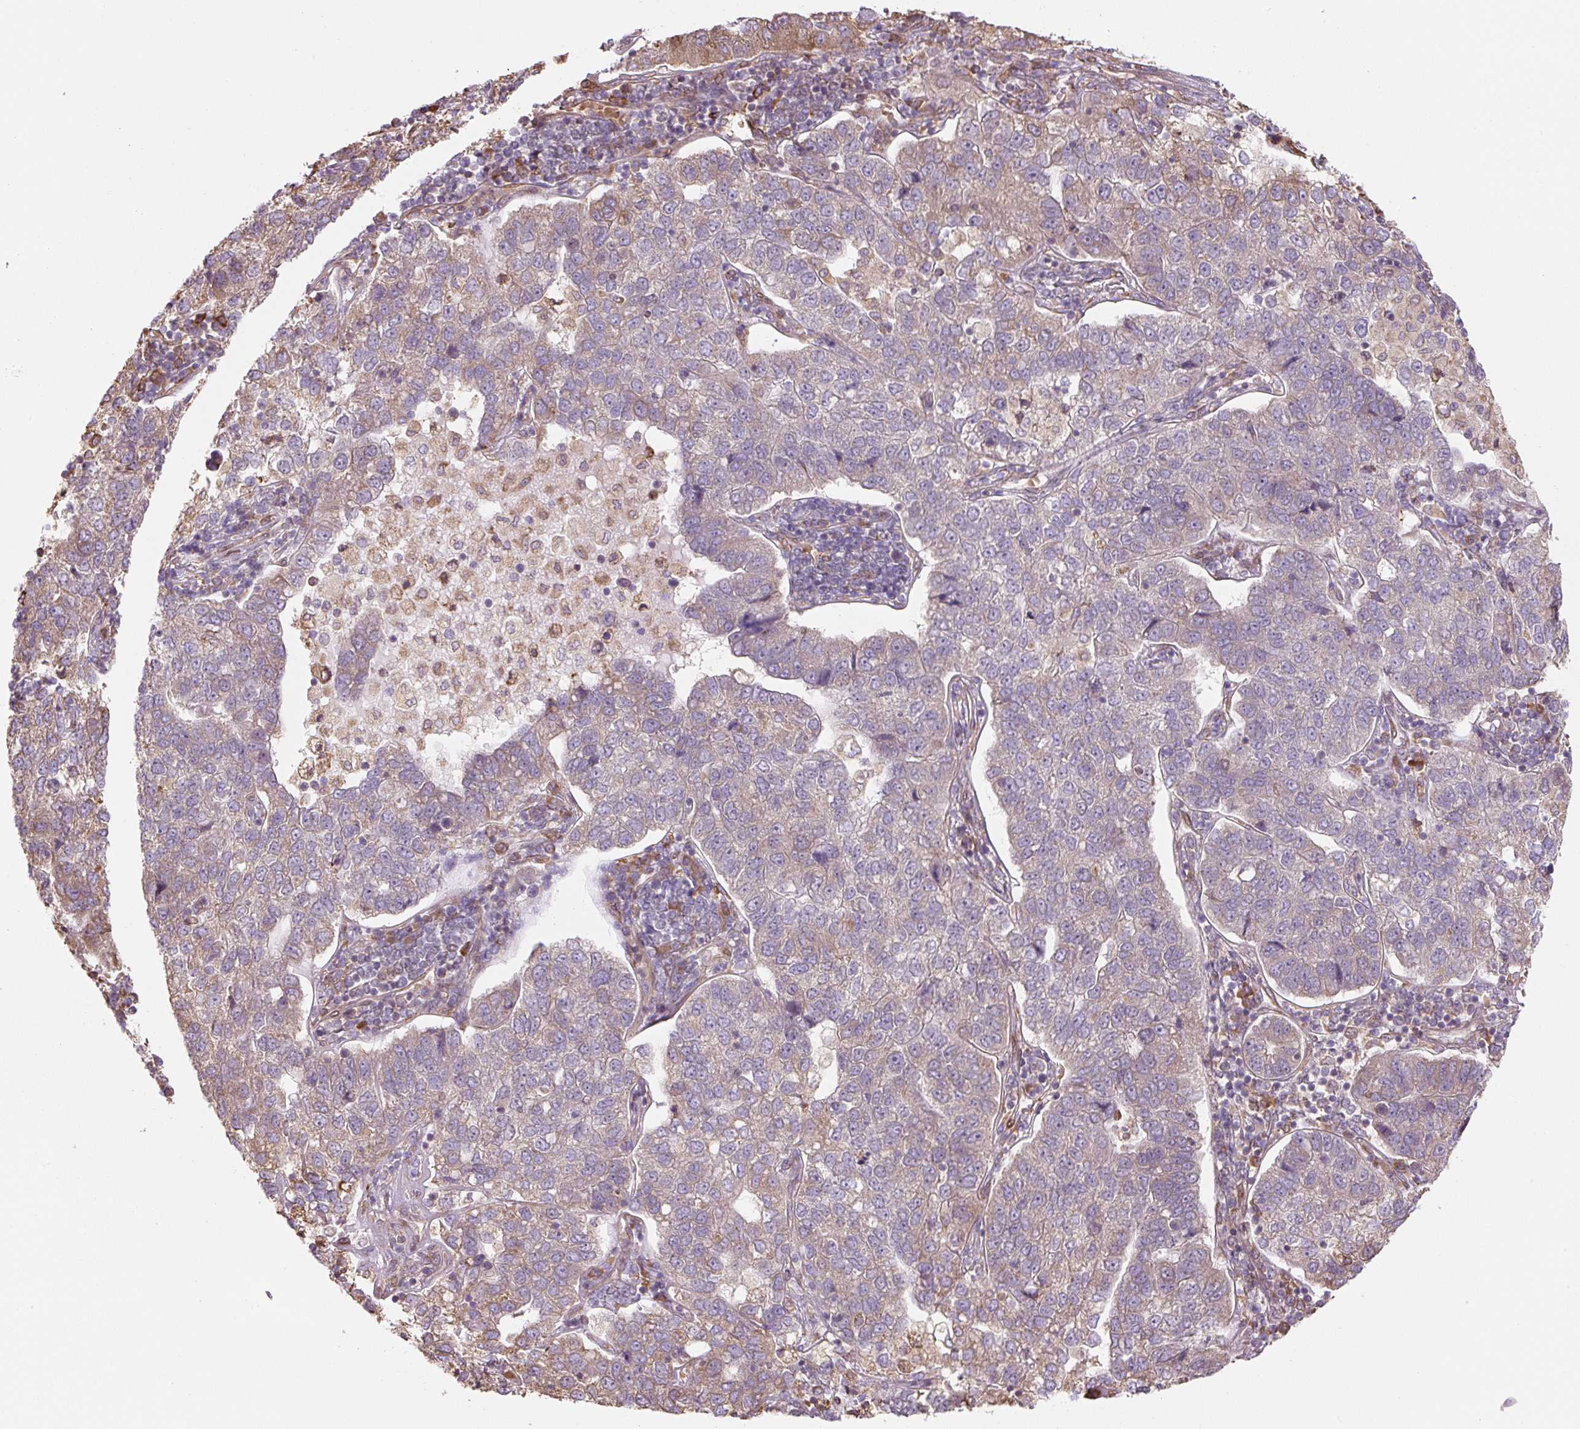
{"staining": {"intensity": "weak", "quantity": "<25%", "location": "cytoplasmic/membranous"}, "tissue": "pancreatic cancer", "cell_type": "Tumor cells", "image_type": "cancer", "snomed": [{"axis": "morphology", "description": "Adenocarcinoma, NOS"}, {"axis": "topography", "description": "Pancreas"}], "caption": "This image is of pancreatic cancer (adenocarcinoma) stained with immunohistochemistry to label a protein in brown with the nuclei are counter-stained blue. There is no expression in tumor cells.", "gene": "RASA1", "patient": {"sex": "female", "age": 61}}